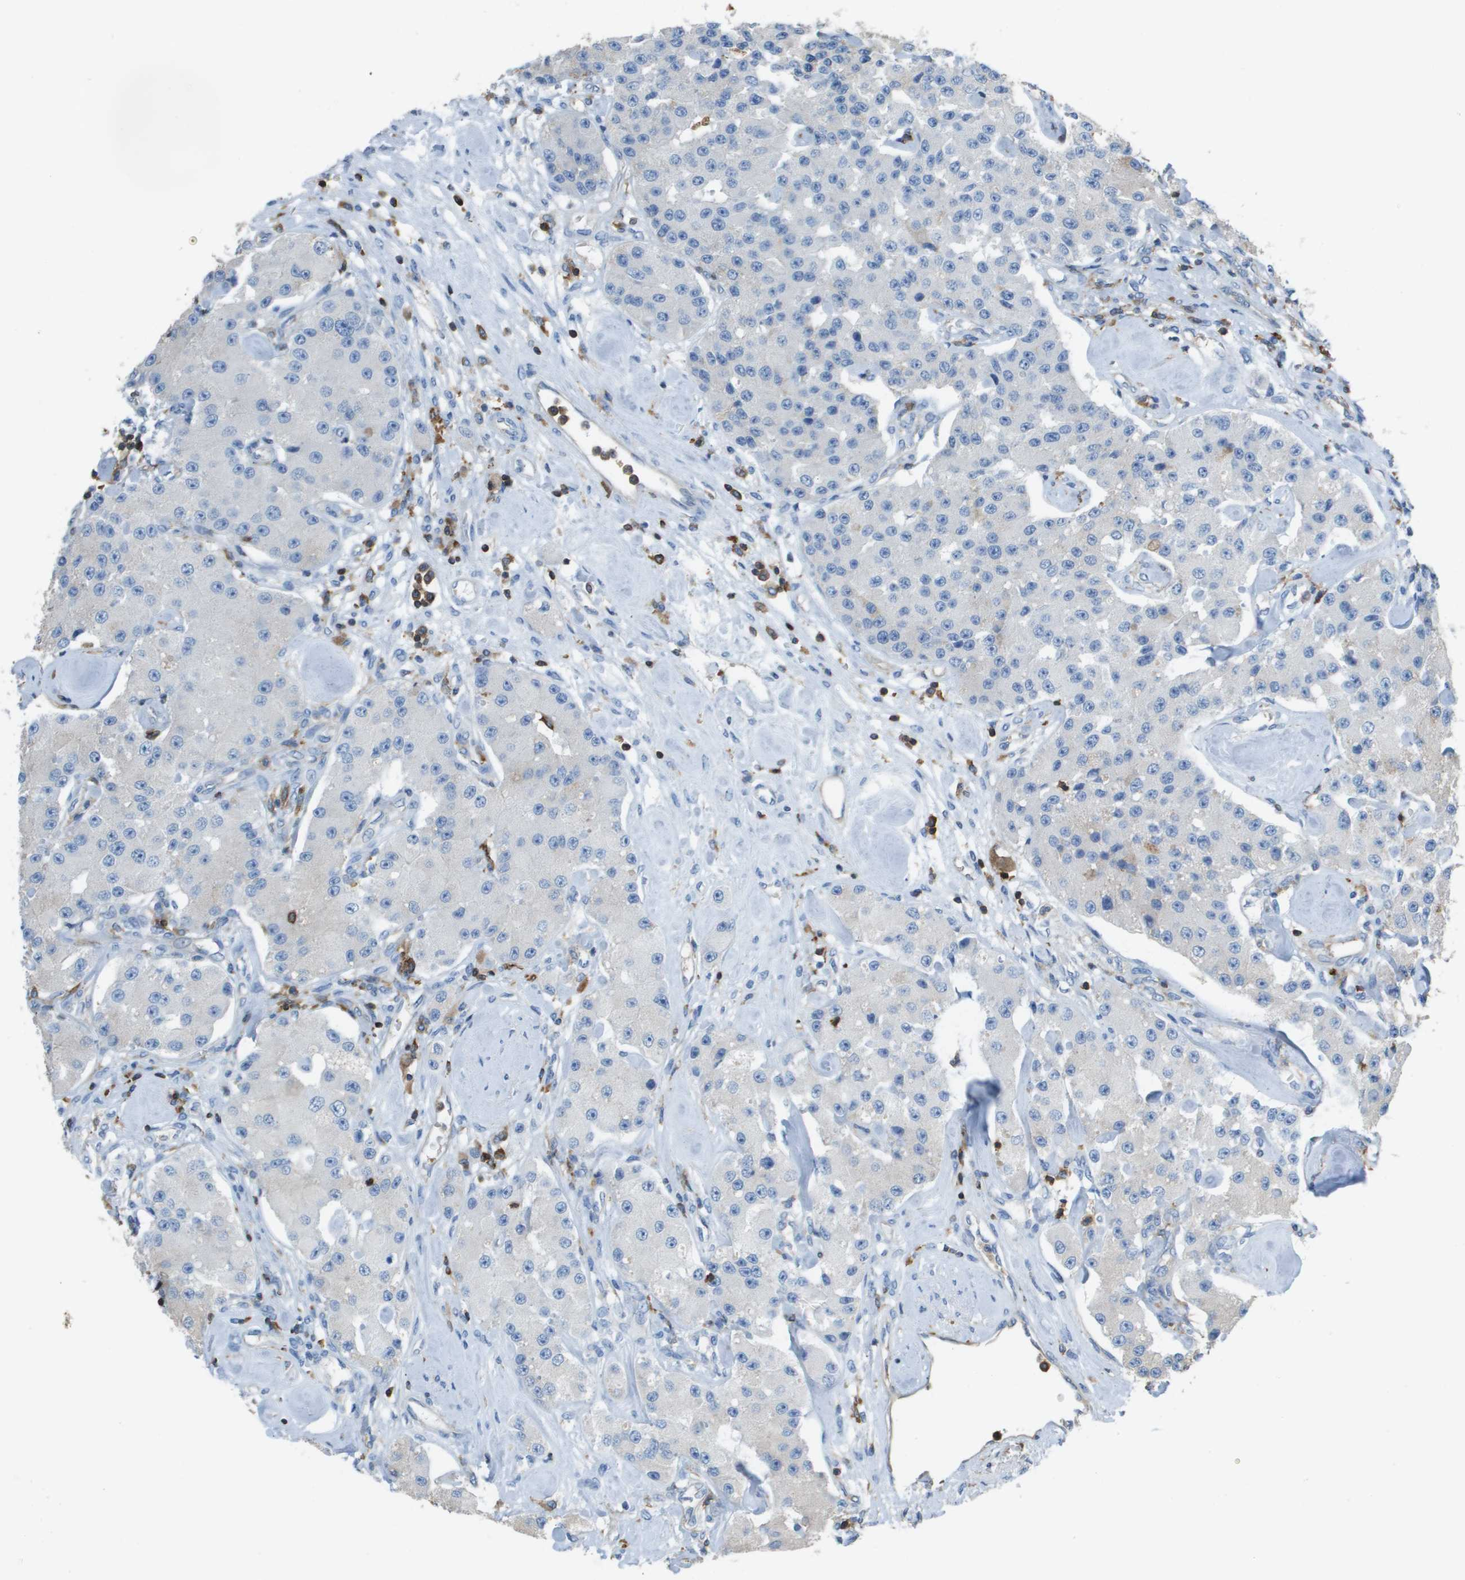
{"staining": {"intensity": "negative", "quantity": "none", "location": "none"}, "tissue": "carcinoid", "cell_type": "Tumor cells", "image_type": "cancer", "snomed": [{"axis": "morphology", "description": "Carcinoid, malignant, NOS"}, {"axis": "topography", "description": "Pancreas"}], "caption": "IHC micrograph of neoplastic tissue: carcinoid stained with DAB (3,3'-diaminobenzidine) exhibits no significant protein staining in tumor cells.", "gene": "APBB1IP", "patient": {"sex": "male", "age": 41}}